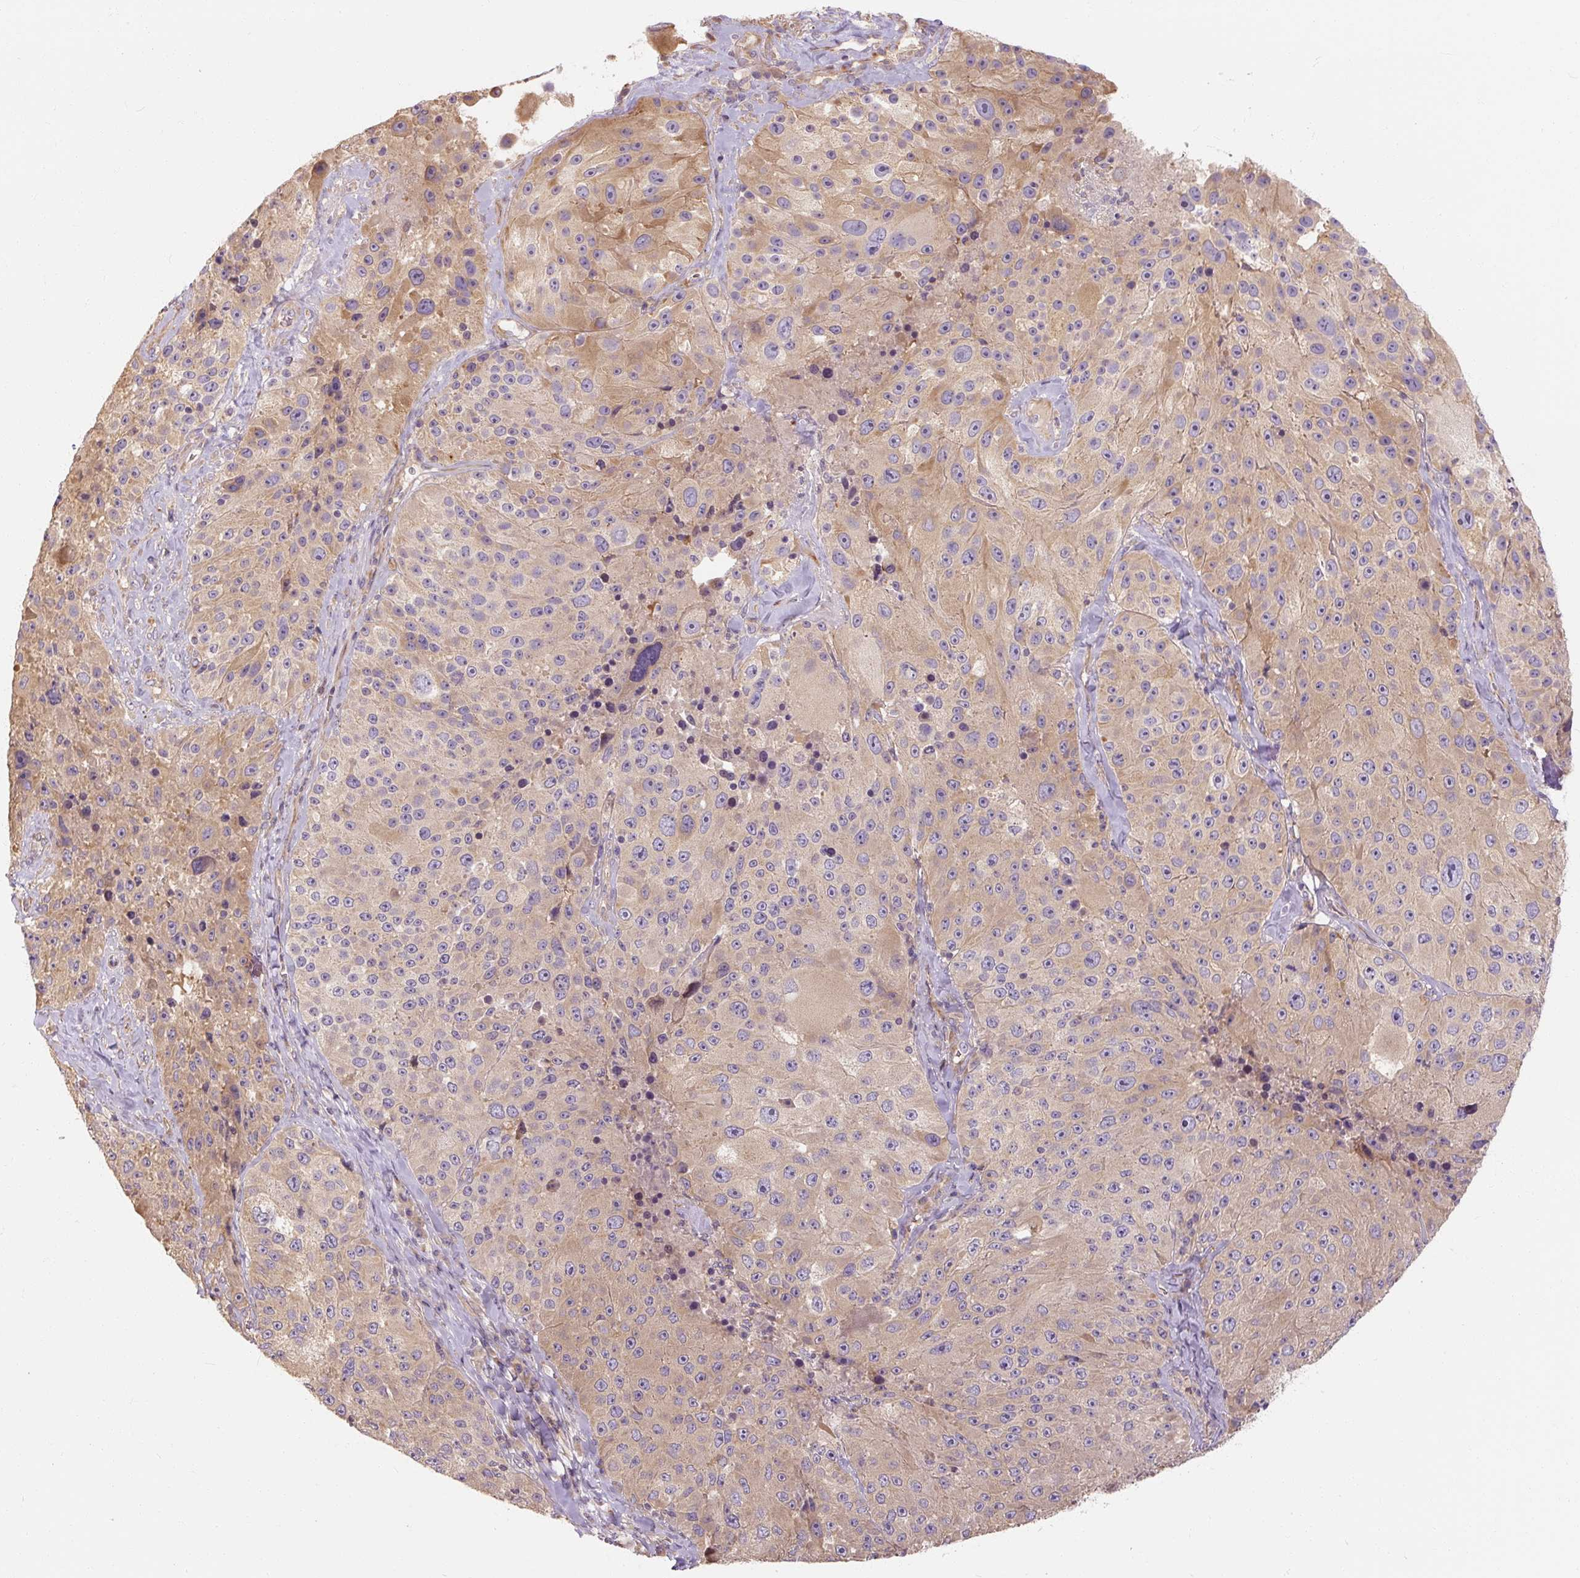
{"staining": {"intensity": "weak", "quantity": "25%-75%", "location": "cytoplasmic/membranous"}, "tissue": "melanoma", "cell_type": "Tumor cells", "image_type": "cancer", "snomed": [{"axis": "morphology", "description": "Malignant melanoma, Metastatic site"}, {"axis": "topography", "description": "Lymph node"}], "caption": "Immunohistochemical staining of melanoma displays low levels of weak cytoplasmic/membranous protein positivity in approximately 25%-75% of tumor cells.", "gene": "RB1CC1", "patient": {"sex": "male", "age": 62}}